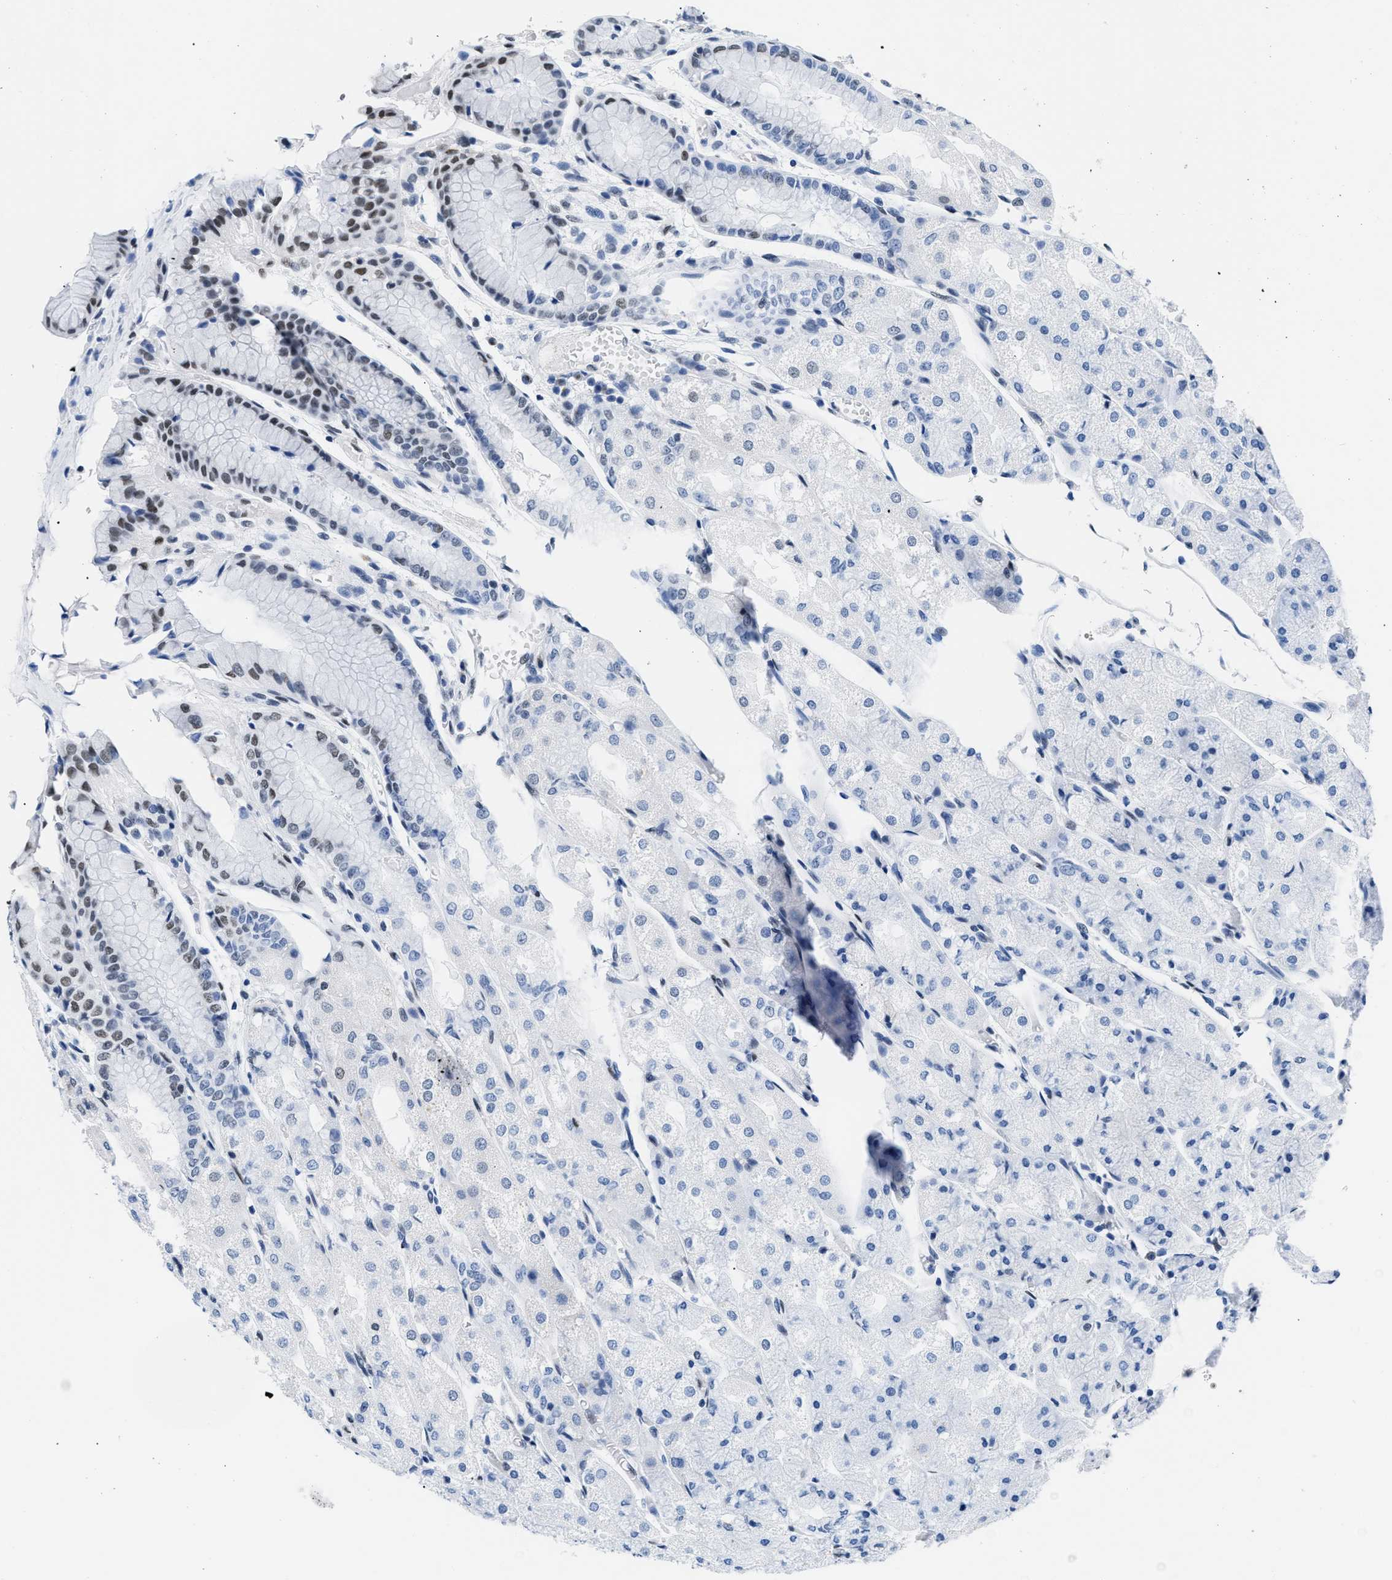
{"staining": {"intensity": "moderate", "quantity": "<25%", "location": "nuclear"}, "tissue": "stomach", "cell_type": "Glandular cells", "image_type": "normal", "snomed": [{"axis": "morphology", "description": "Normal tissue, NOS"}, {"axis": "topography", "description": "Stomach, upper"}], "caption": "Immunohistochemistry micrograph of unremarkable stomach: stomach stained using IHC exhibits low levels of moderate protein expression localized specifically in the nuclear of glandular cells, appearing as a nuclear brown color.", "gene": "CTBP1", "patient": {"sex": "male", "age": 72}}